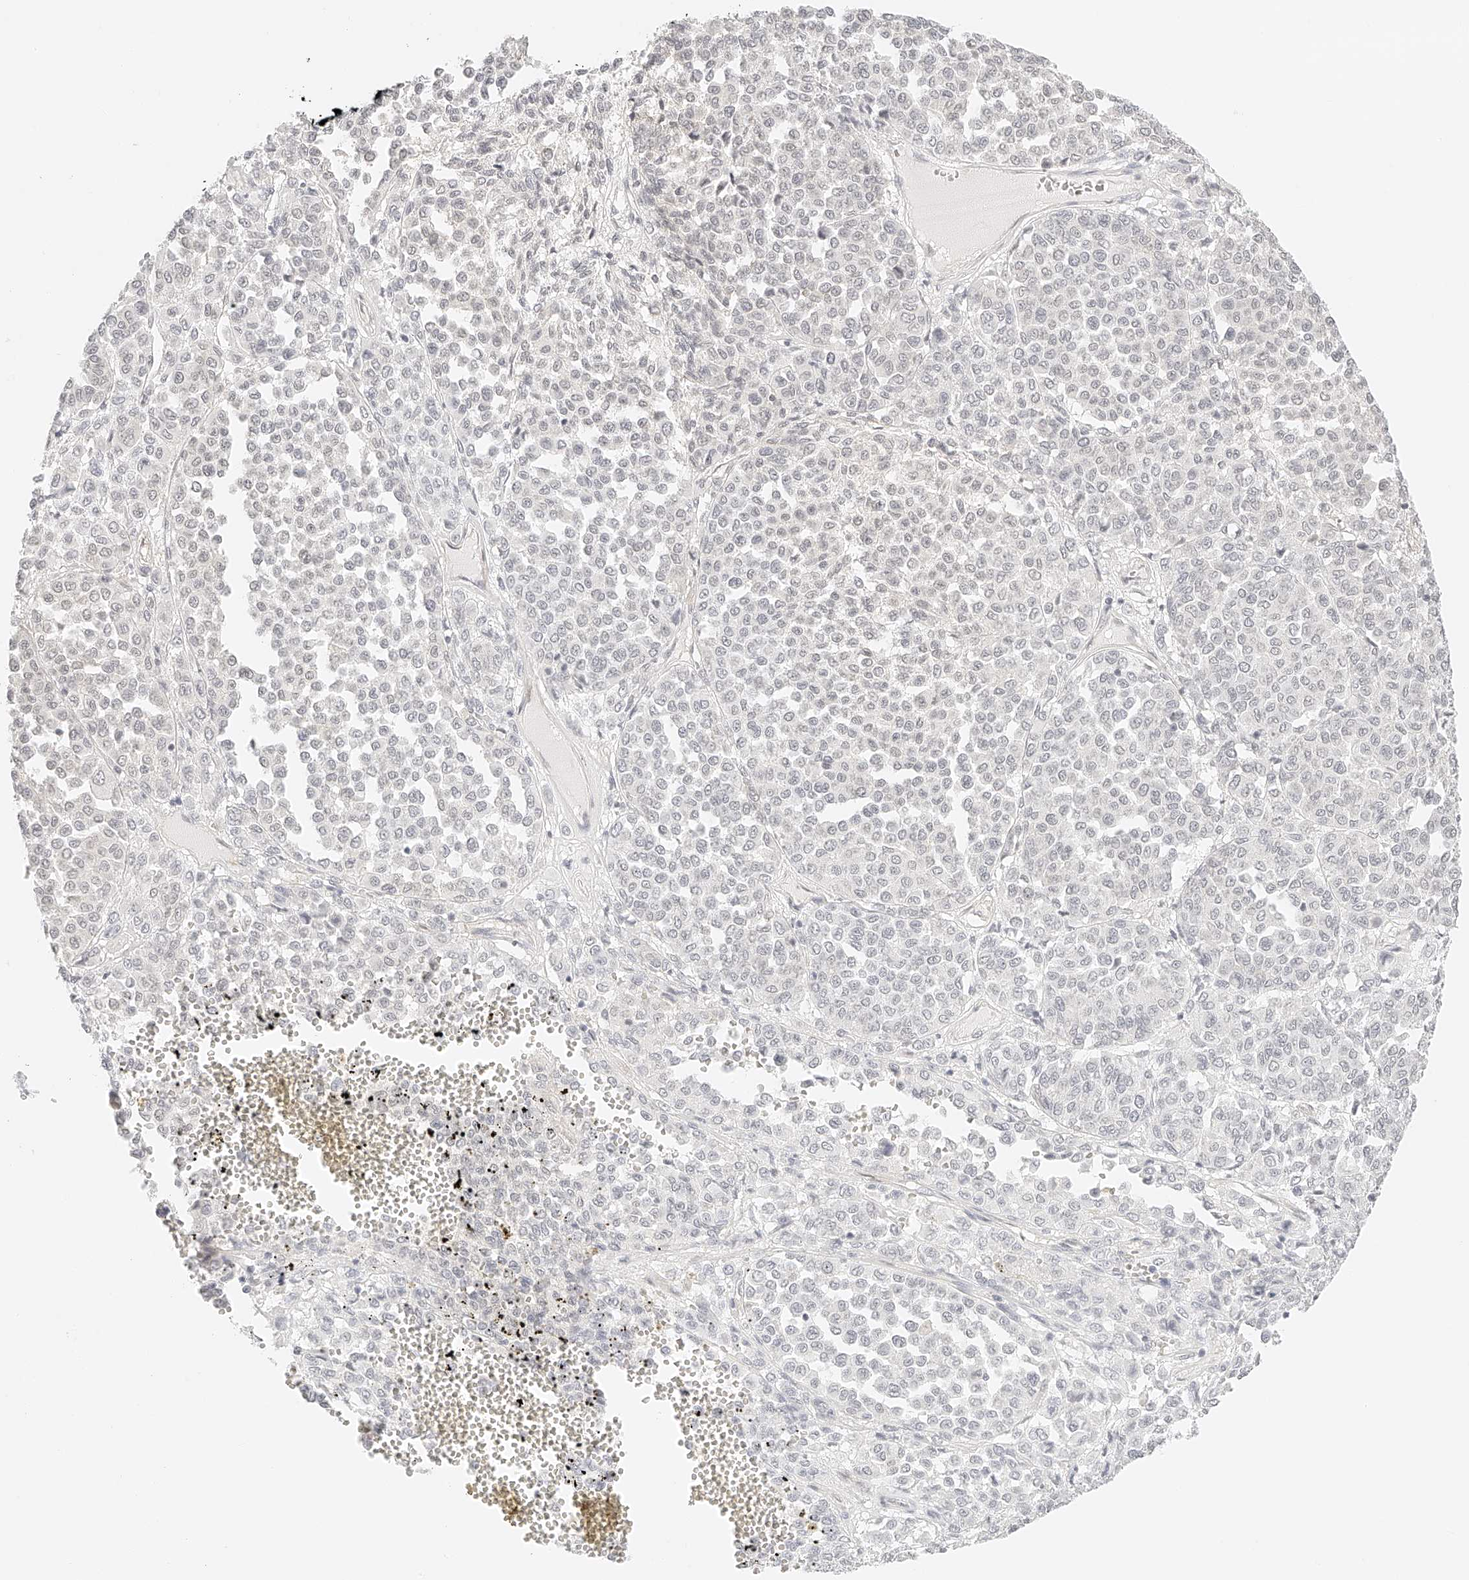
{"staining": {"intensity": "negative", "quantity": "none", "location": "none"}, "tissue": "melanoma", "cell_type": "Tumor cells", "image_type": "cancer", "snomed": [{"axis": "morphology", "description": "Malignant melanoma, Metastatic site"}, {"axis": "topography", "description": "Pancreas"}], "caption": "IHC of human melanoma reveals no expression in tumor cells.", "gene": "ZFP69", "patient": {"sex": "female", "age": 30}}